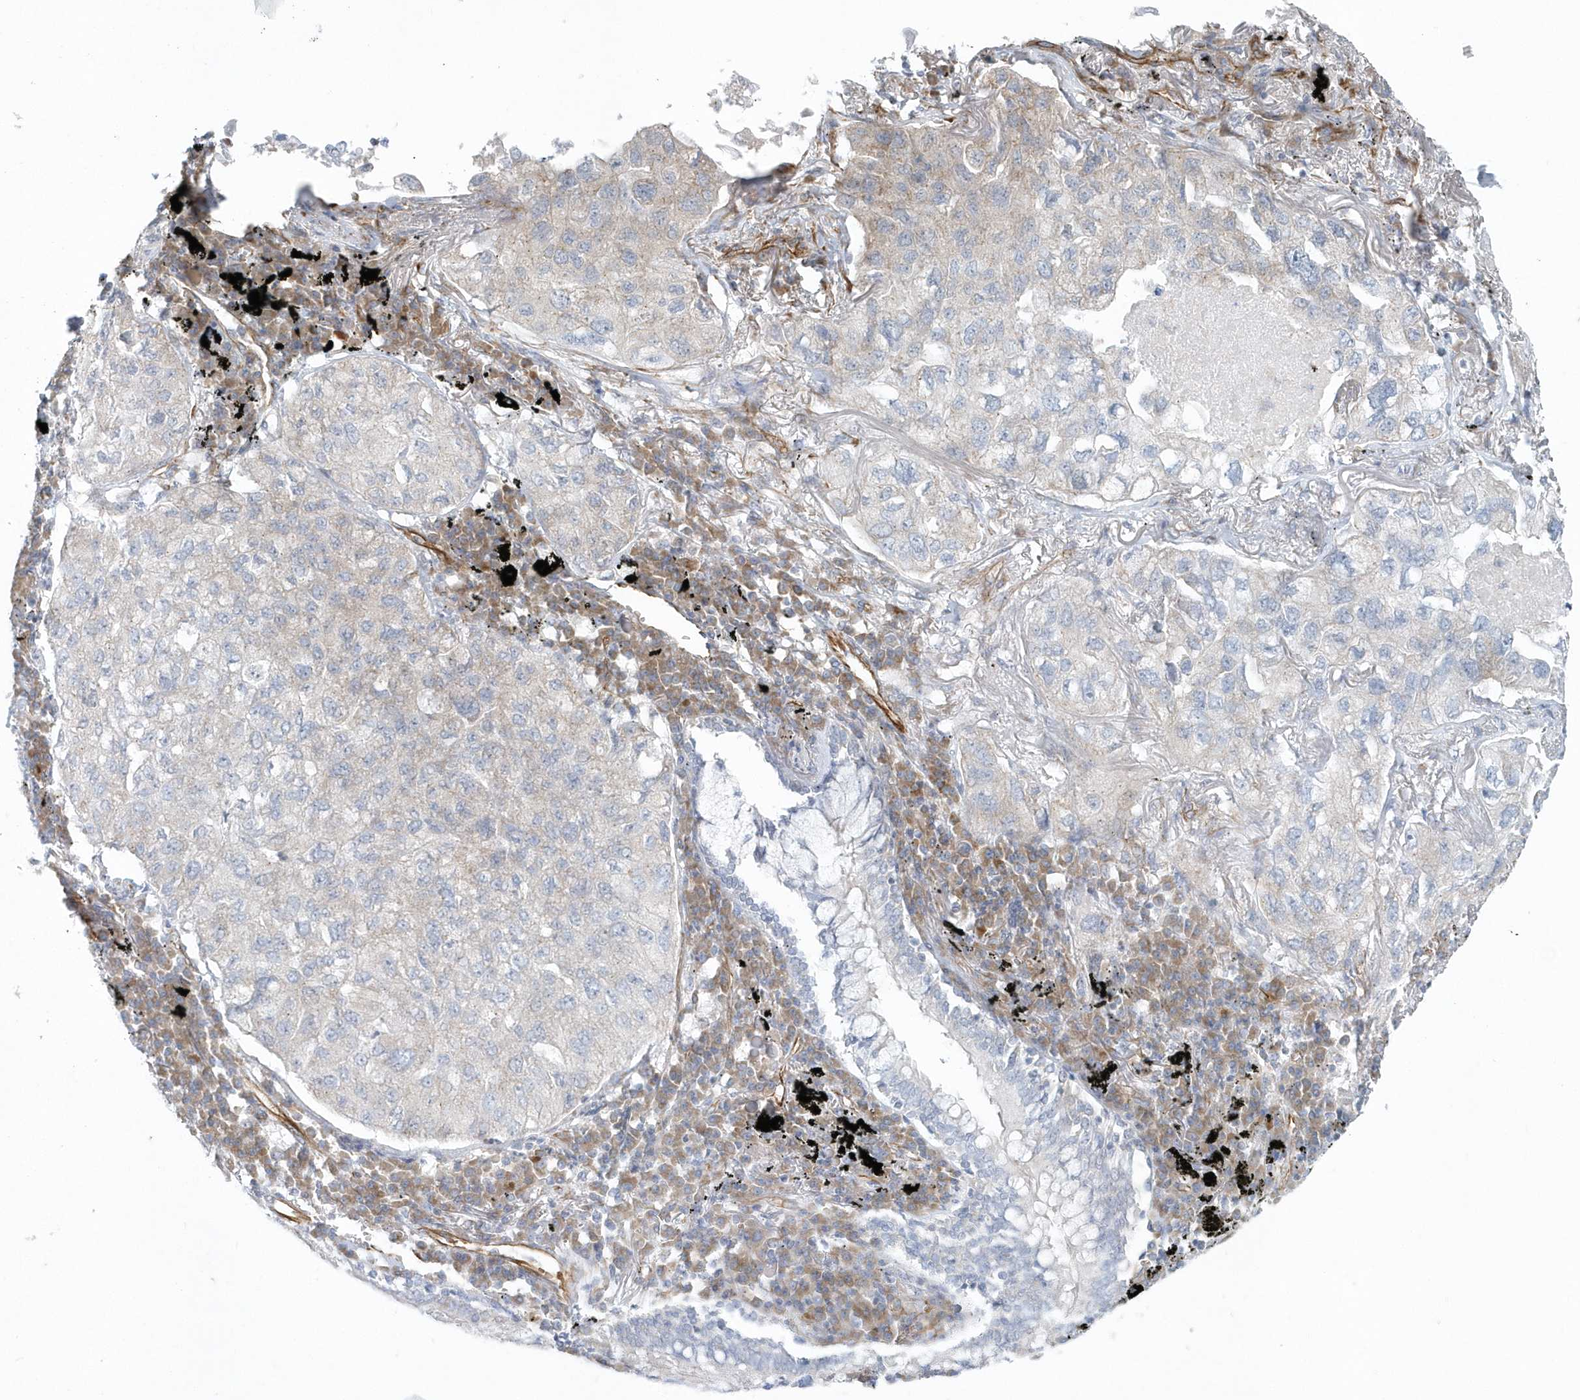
{"staining": {"intensity": "weak", "quantity": "<25%", "location": "cytoplasmic/membranous"}, "tissue": "lung cancer", "cell_type": "Tumor cells", "image_type": "cancer", "snomed": [{"axis": "morphology", "description": "Adenocarcinoma, NOS"}, {"axis": "topography", "description": "Lung"}], "caption": "Tumor cells show no significant protein positivity in lung cancer (adenocarcinoma).", "gene": "GPR152", "patient": {"sex": "male", "age": 65}}